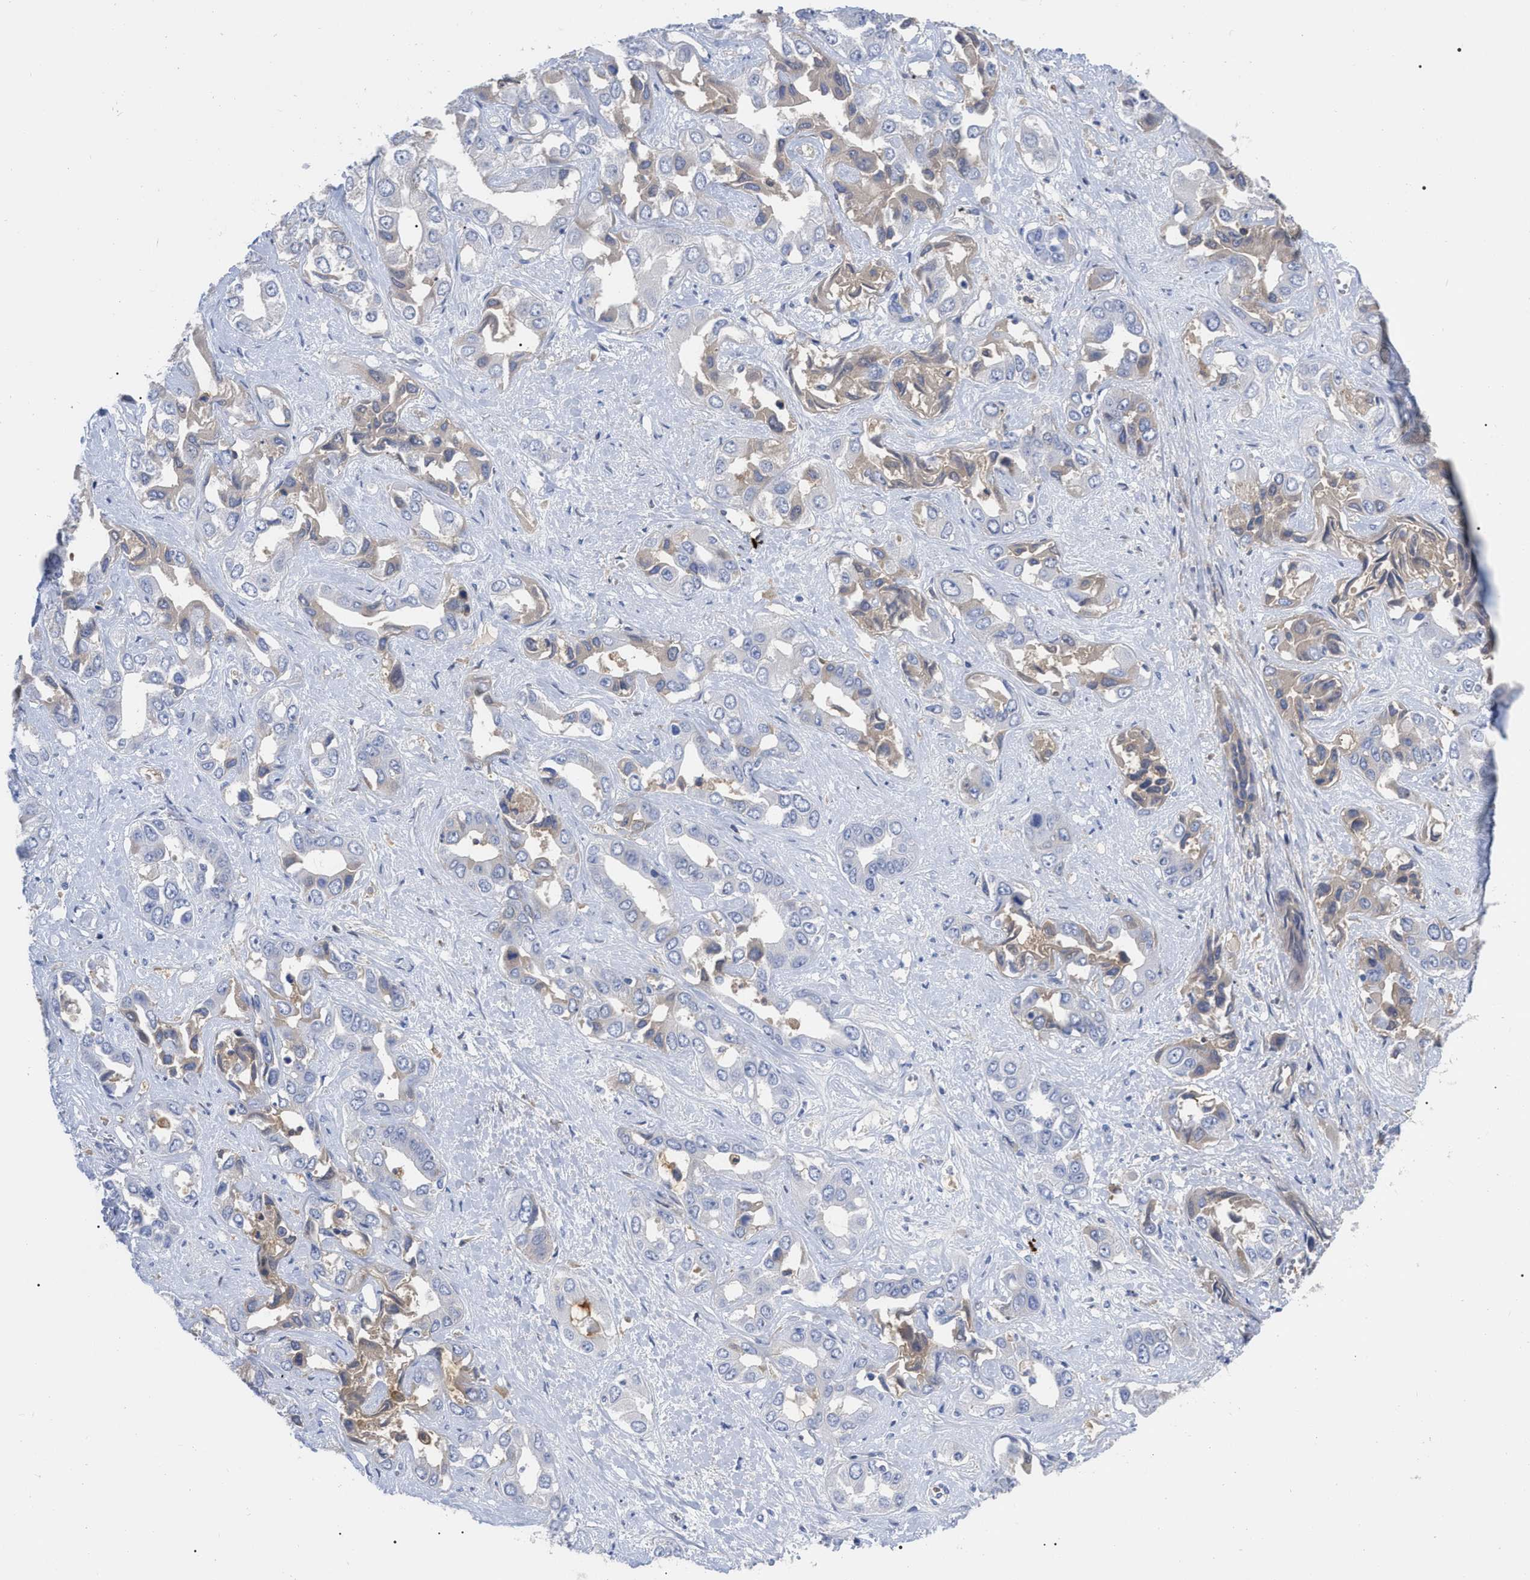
{"staining": {"intensity": "weak", "quantity": "<25%", "location": "cytoplasmic/membranous"}, "tissue": "liver cancer", "cell_type": "Tumor cells", "image_type": "cancer", "snomed": [{"axis": "morphology", "description": "Cholangiocarcinoma"}, {"axis": "topography", "description": "Liver"}], "caption": "Immunohistochemistry photomicrograph of neoplastic tissue: liver cancer (cholangiocarcinoma) stained with DAB (3,3'-diaminobenzidine) exhibits no significant protein positivity in tumor cells. The staining was performed using DAB to visualize the protein expression in brown, while the nuclei were stained in blue with hematoxylin (Magnification: 20x).", "gene": "IGHV5-51", "patient": {"sex": "female", "age": 52}}